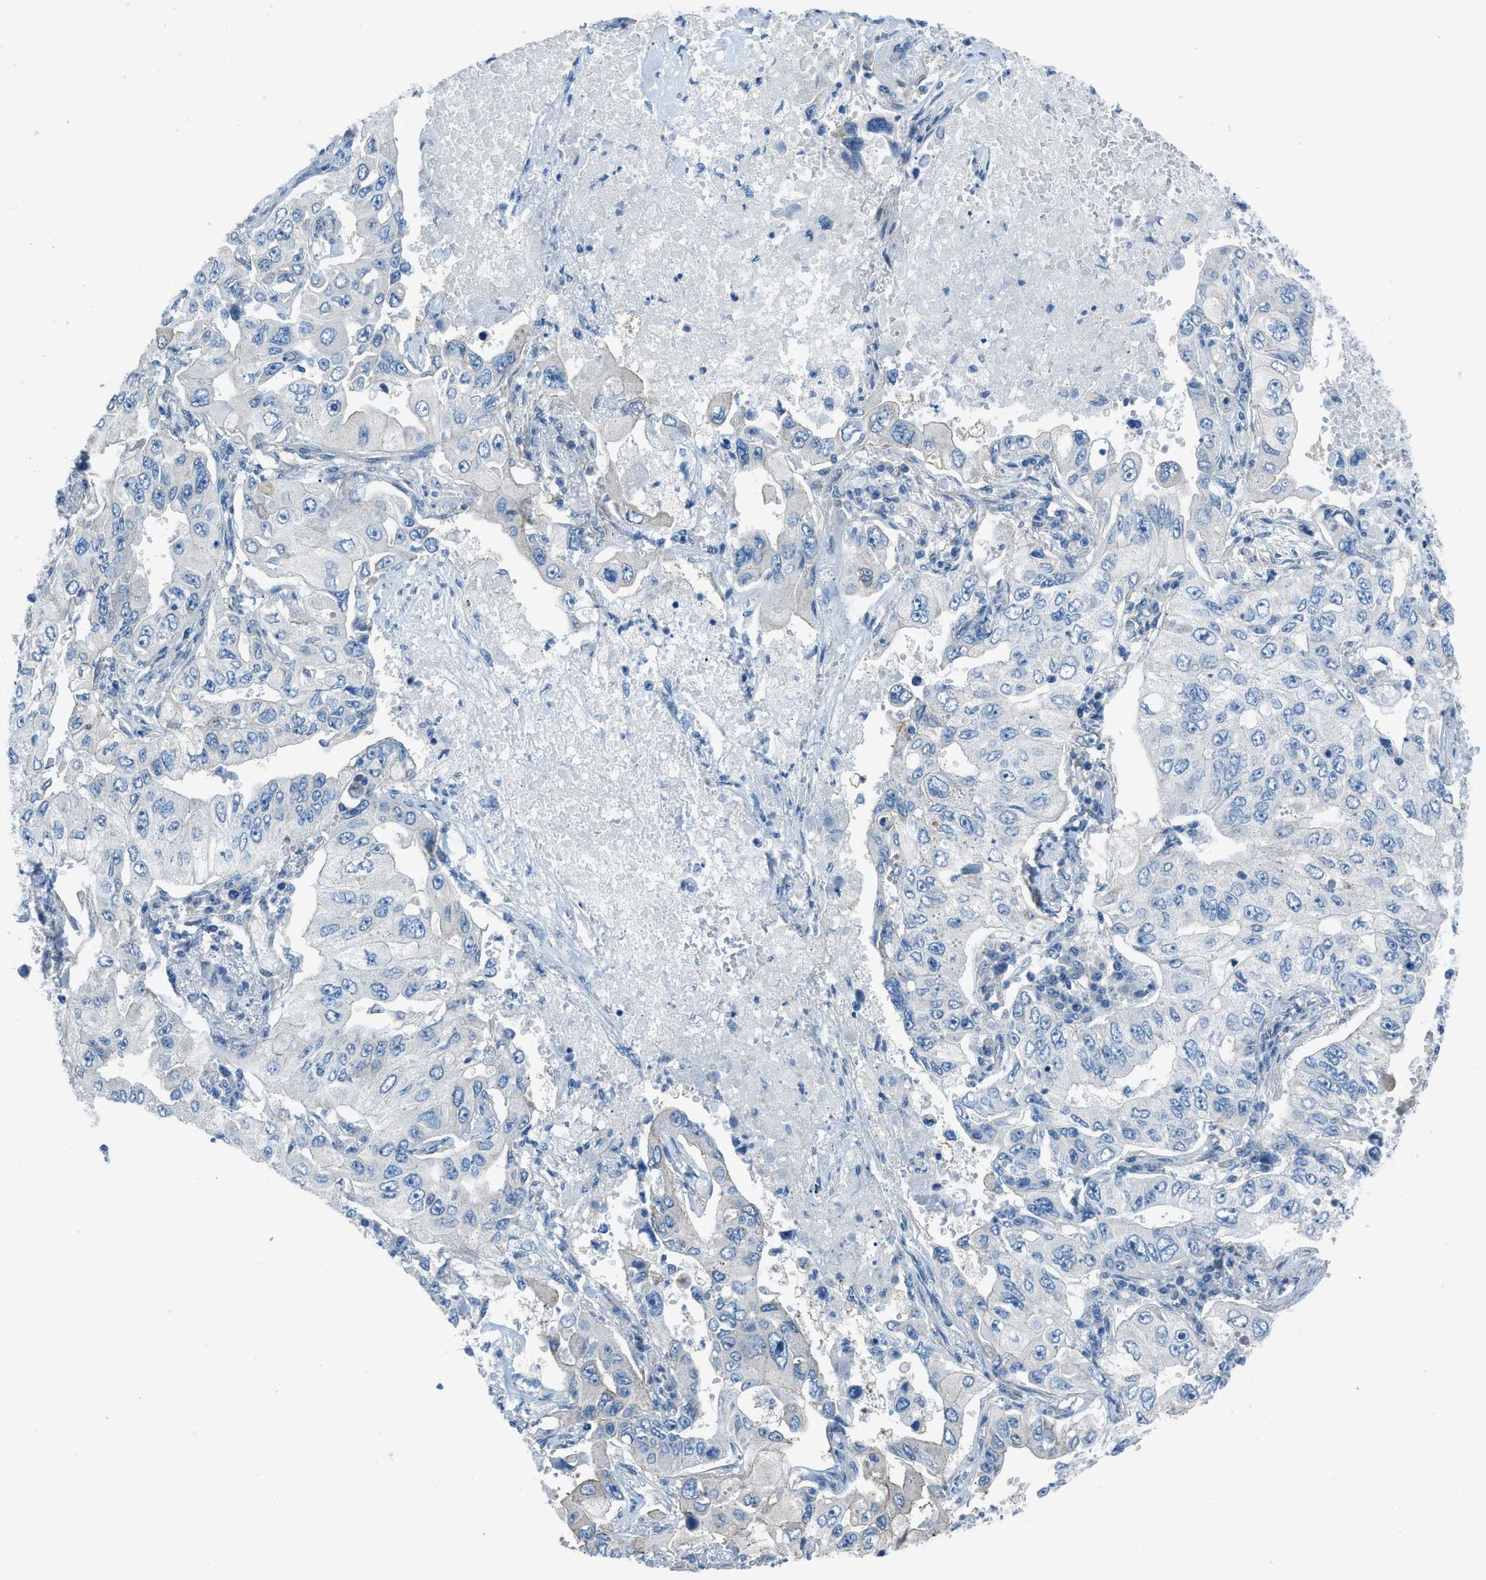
{"staining": {"intensity": "negative", "quantity": "none", "location": "none"}, "tissue": "lung cancer", "cell_type": "Tumor cells", "image_type": "cancer", "snomed": [{"axis": "morphology", "description": "Adenocarcinoma, NOS"}, {"axis": "topography", "description": "Lung"}], "caption": "Photomicrograph shows no protein expression in tumor cells of lung adenocarcinoma tissue. The staining was performed using DAB (3,3'-diaminobenzidine) to visualize the protein expression in brown, while the nuclei were stained in blue with hematoxylin (Magnification: 20x).", "gene": "PRKN", "patient": {"sex": "male", "age": 84}}